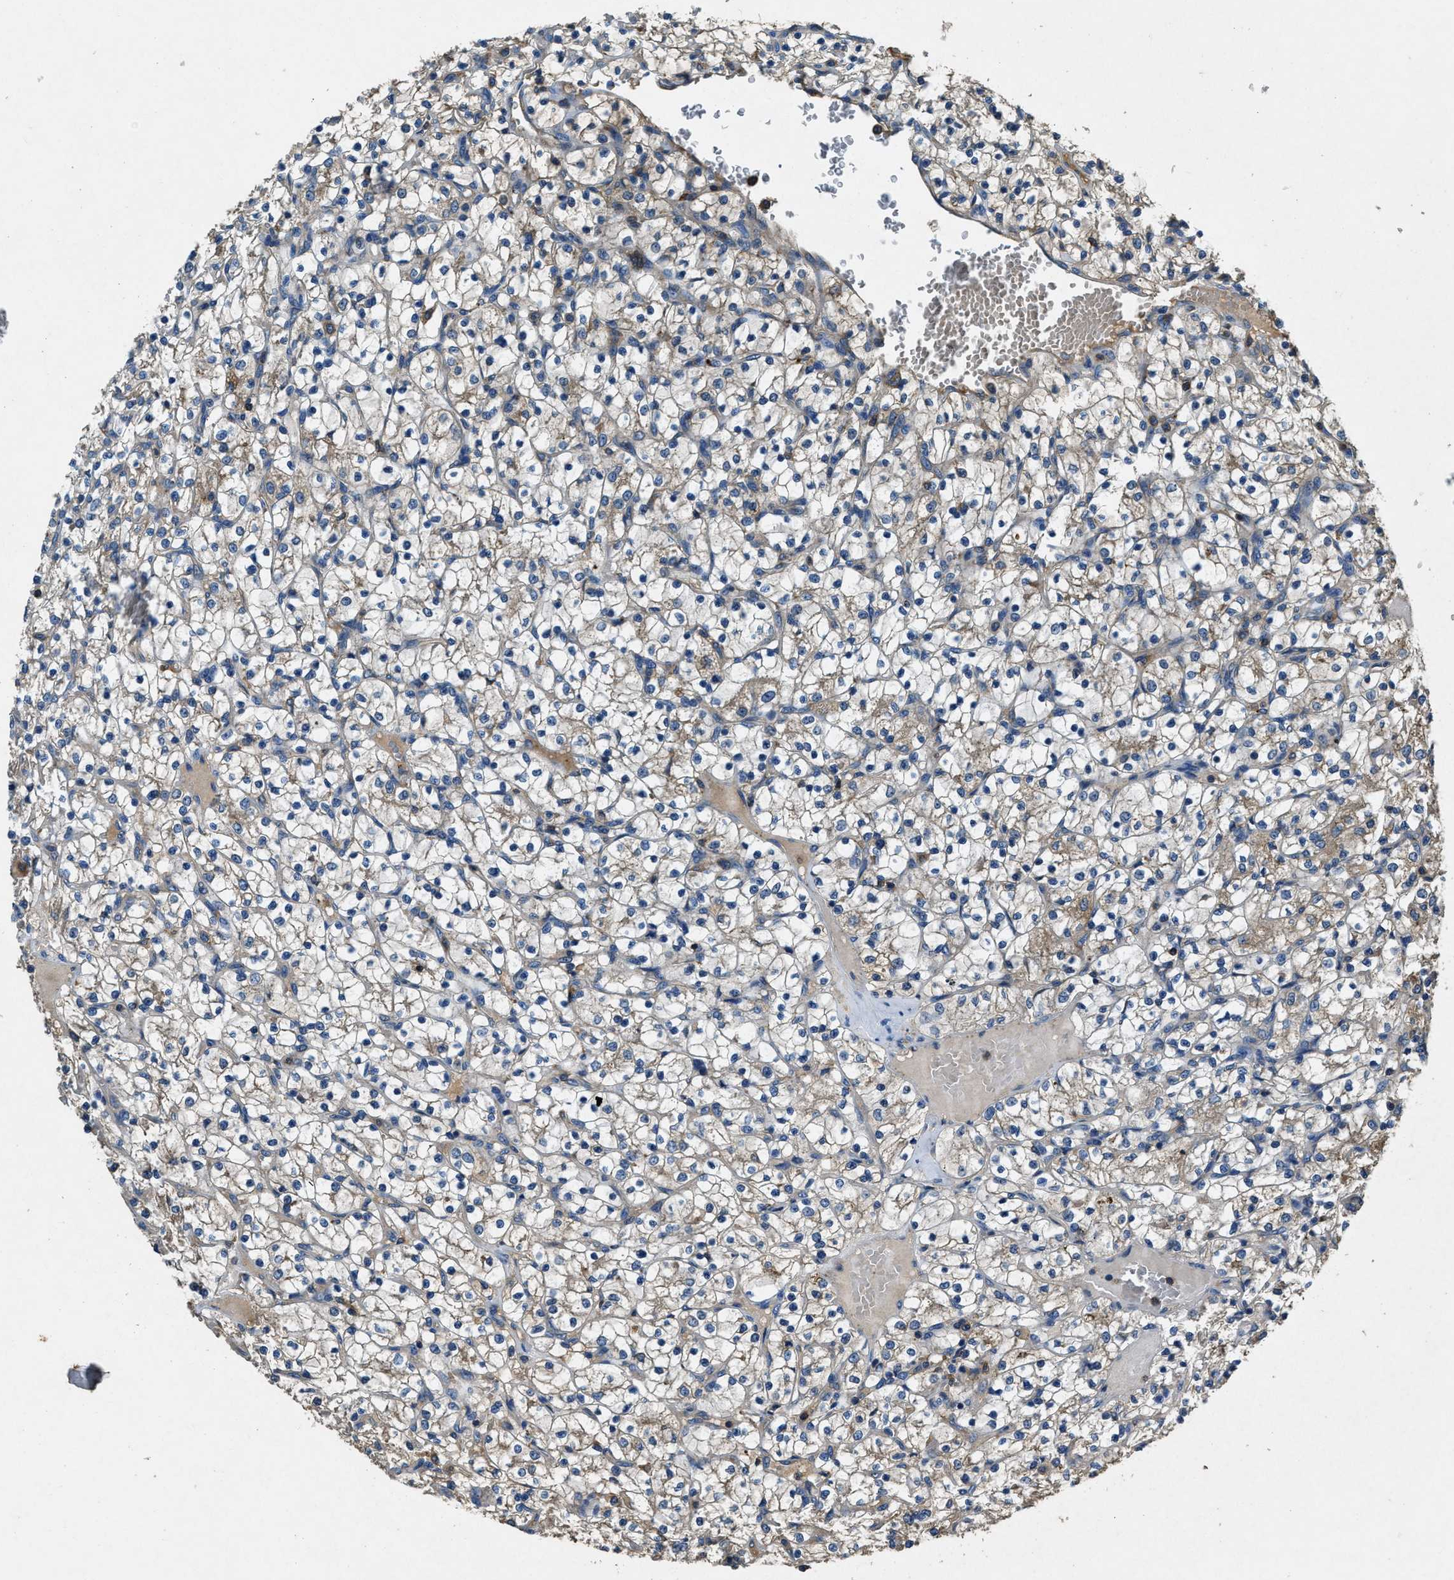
{"staining": {"intensity": "weak", "quantity": "<25%", "location": "cytoplasmic/membranous"}, "tissue": "renal cancer", "cell_type": "Tumor cells", "image_type": "cancer", "snomed": [{"axis": "morphology", "description": "Adenocarcinoma, NOS"}, {"axis": "topography", "description": "Kidney"}], "caption": "IHC image of renal adenocarcinoma stained for a protein (brown), which shows no staining in tumor cells. The staining is performed using DAB brown chromogen with nuclei counter-stained in using hematoxylin.", "gene": "BLOC1S1", "patient": {"sex": "female", "age": 69}}